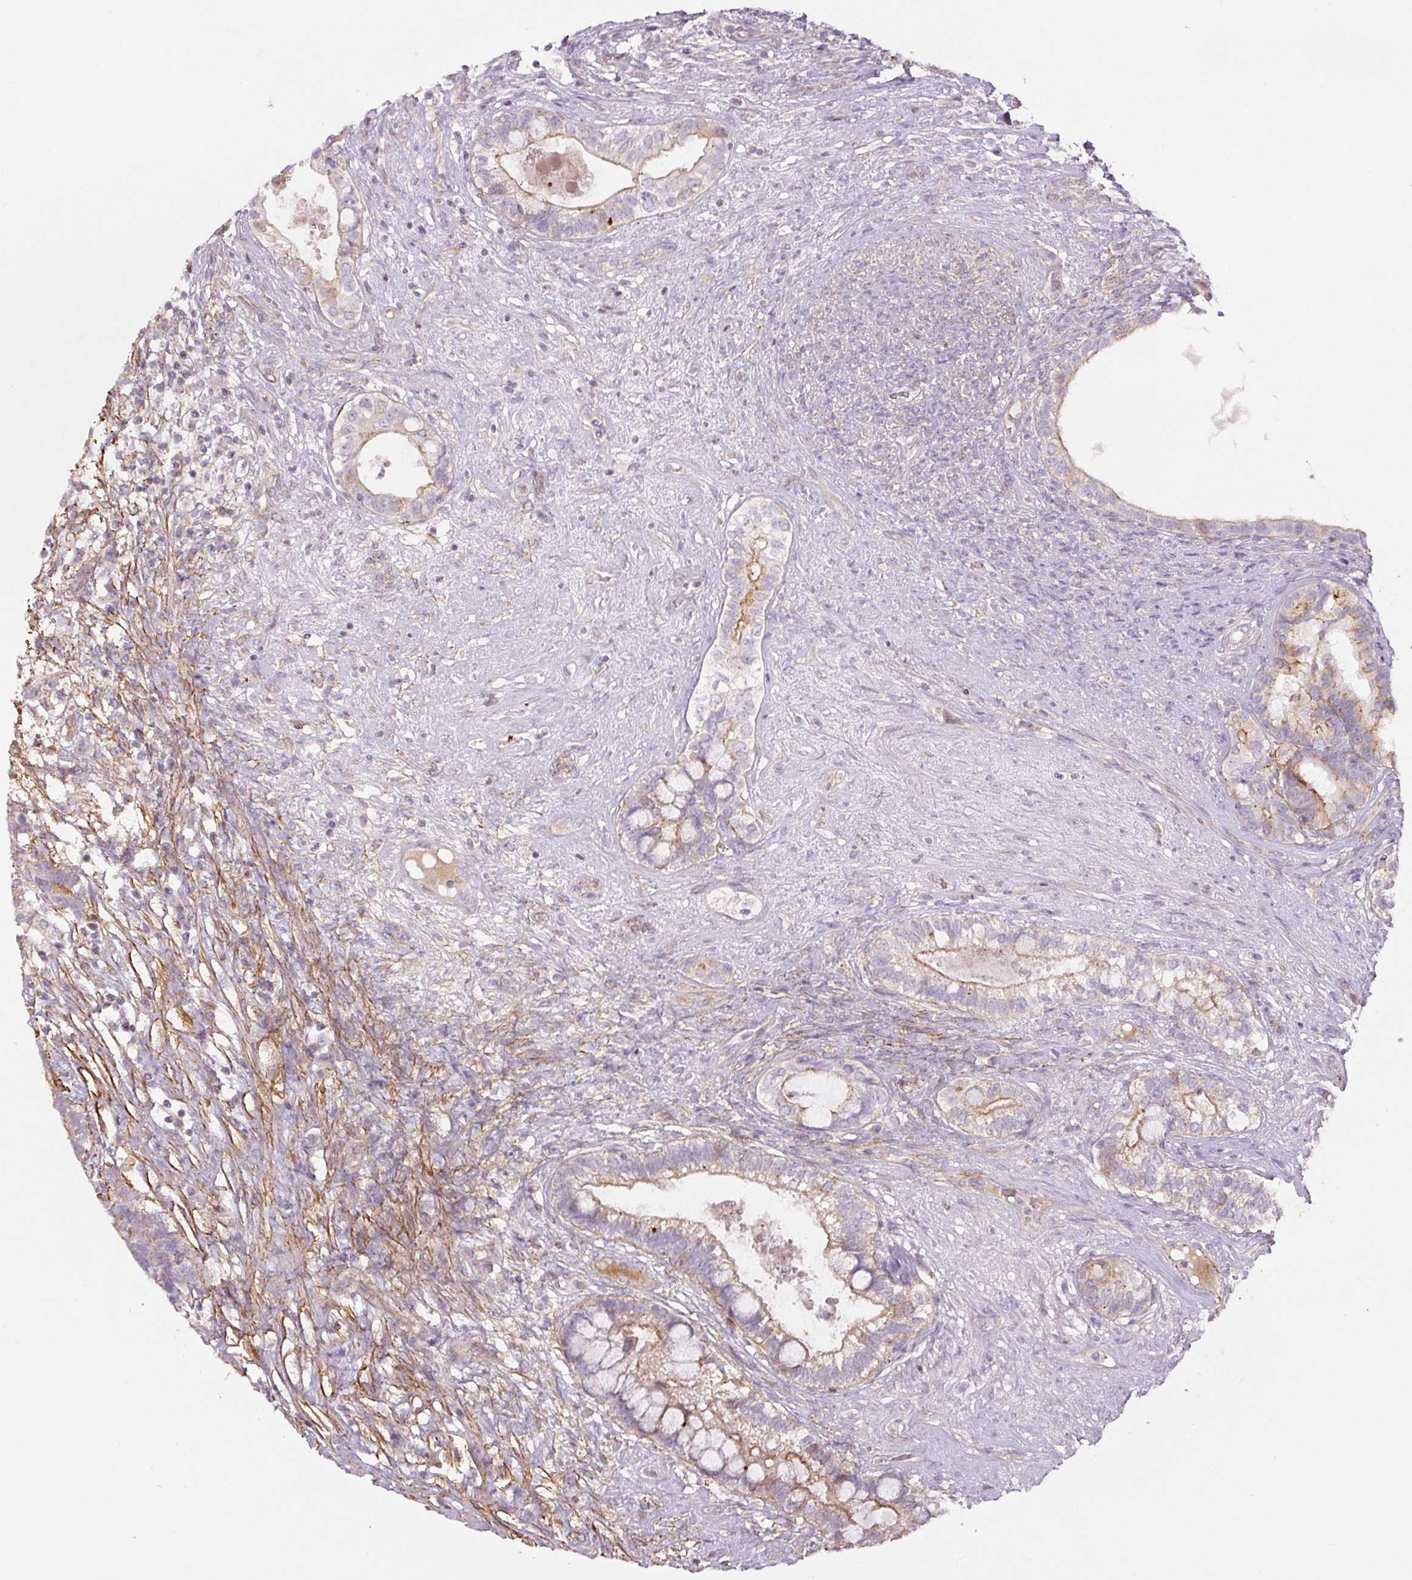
{"staining": {"intensity": "moderate", "quantity": "<25%", "location": "cytoplasmic/membranous"}, "tissue": "testis cancer", "cell_type": "Tumor cells", "image_type": "cancer", "snomed": [{"axis": "morphology", "description": "Seminoma, NOS"}, {"axis": "morphology", "description": "Carcinoma, Embryonal, NOS"}, {"axis": "topography", "description": "Testis"}], "caption": "Immunohistochemistry (IHC) histopathology image of human testis embryonal carcinoma stained for a protein (brown), which exhibits low levels of moderate cytoplasmic/membranous staining in approximately <25% of tumor cells.", "gene": "CCNI2", "patient": {"sex": "male", "age": 41}}